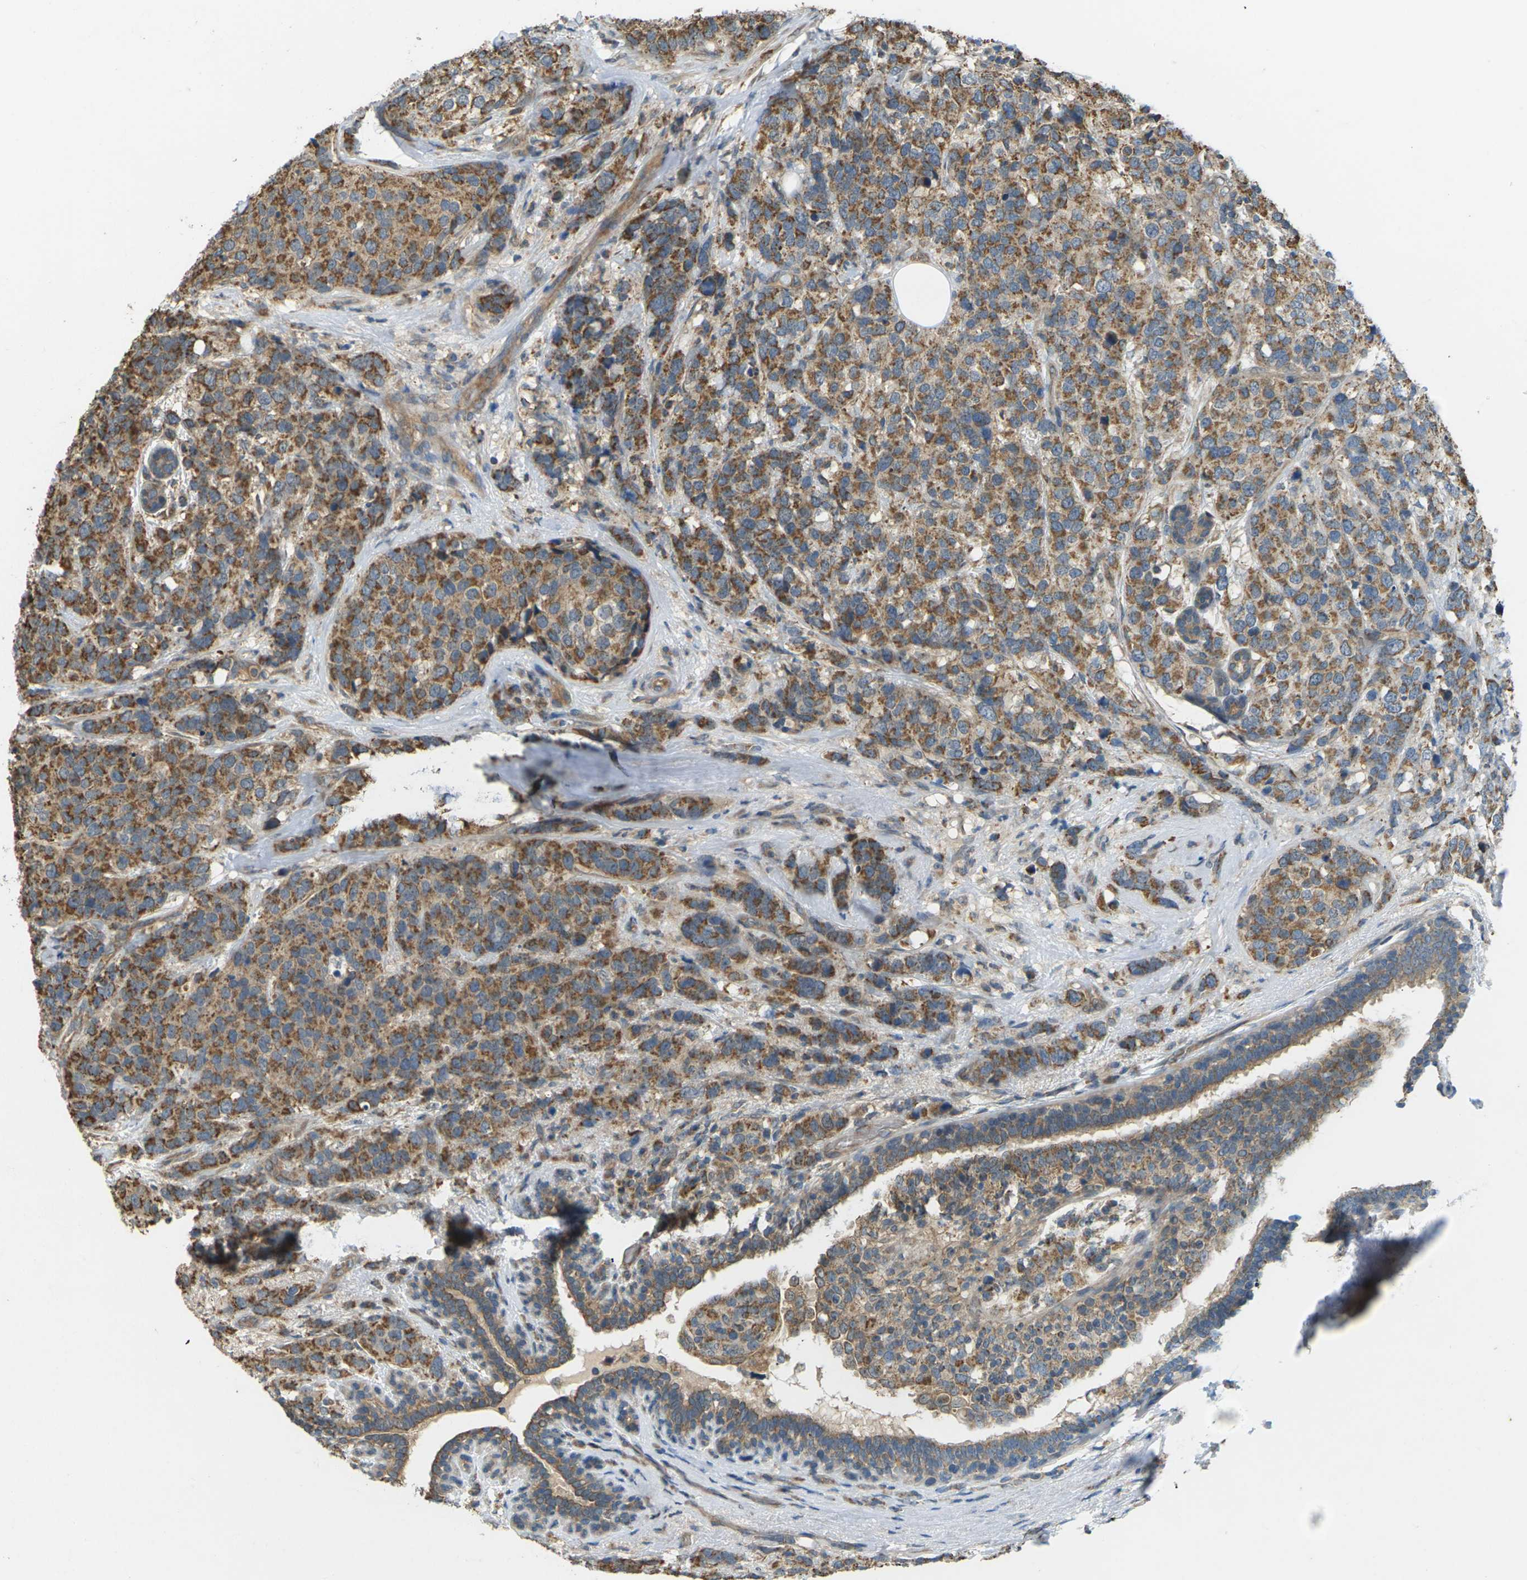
{"staining": {"intensity": "moderate", "quantity": ">75%", "location": "cytoplasmic/membranous"}, "tissue": "breast cancer", "cell_type": "Tumor cells", "image_type": "cancer", "snomed": [{"axis": "morphology", "description": "Lobular carcinoma"}, {"axis": "topography", "description": "Breast"}], "caption": "High-power microscopy captured an IHC histopathology image of breast cancer, revealing moderate cytoplasmic/membranous expression in about >75% of tumor cells.", "gene": "KSR1", "patient": {"sex": "female", "age": 59}}